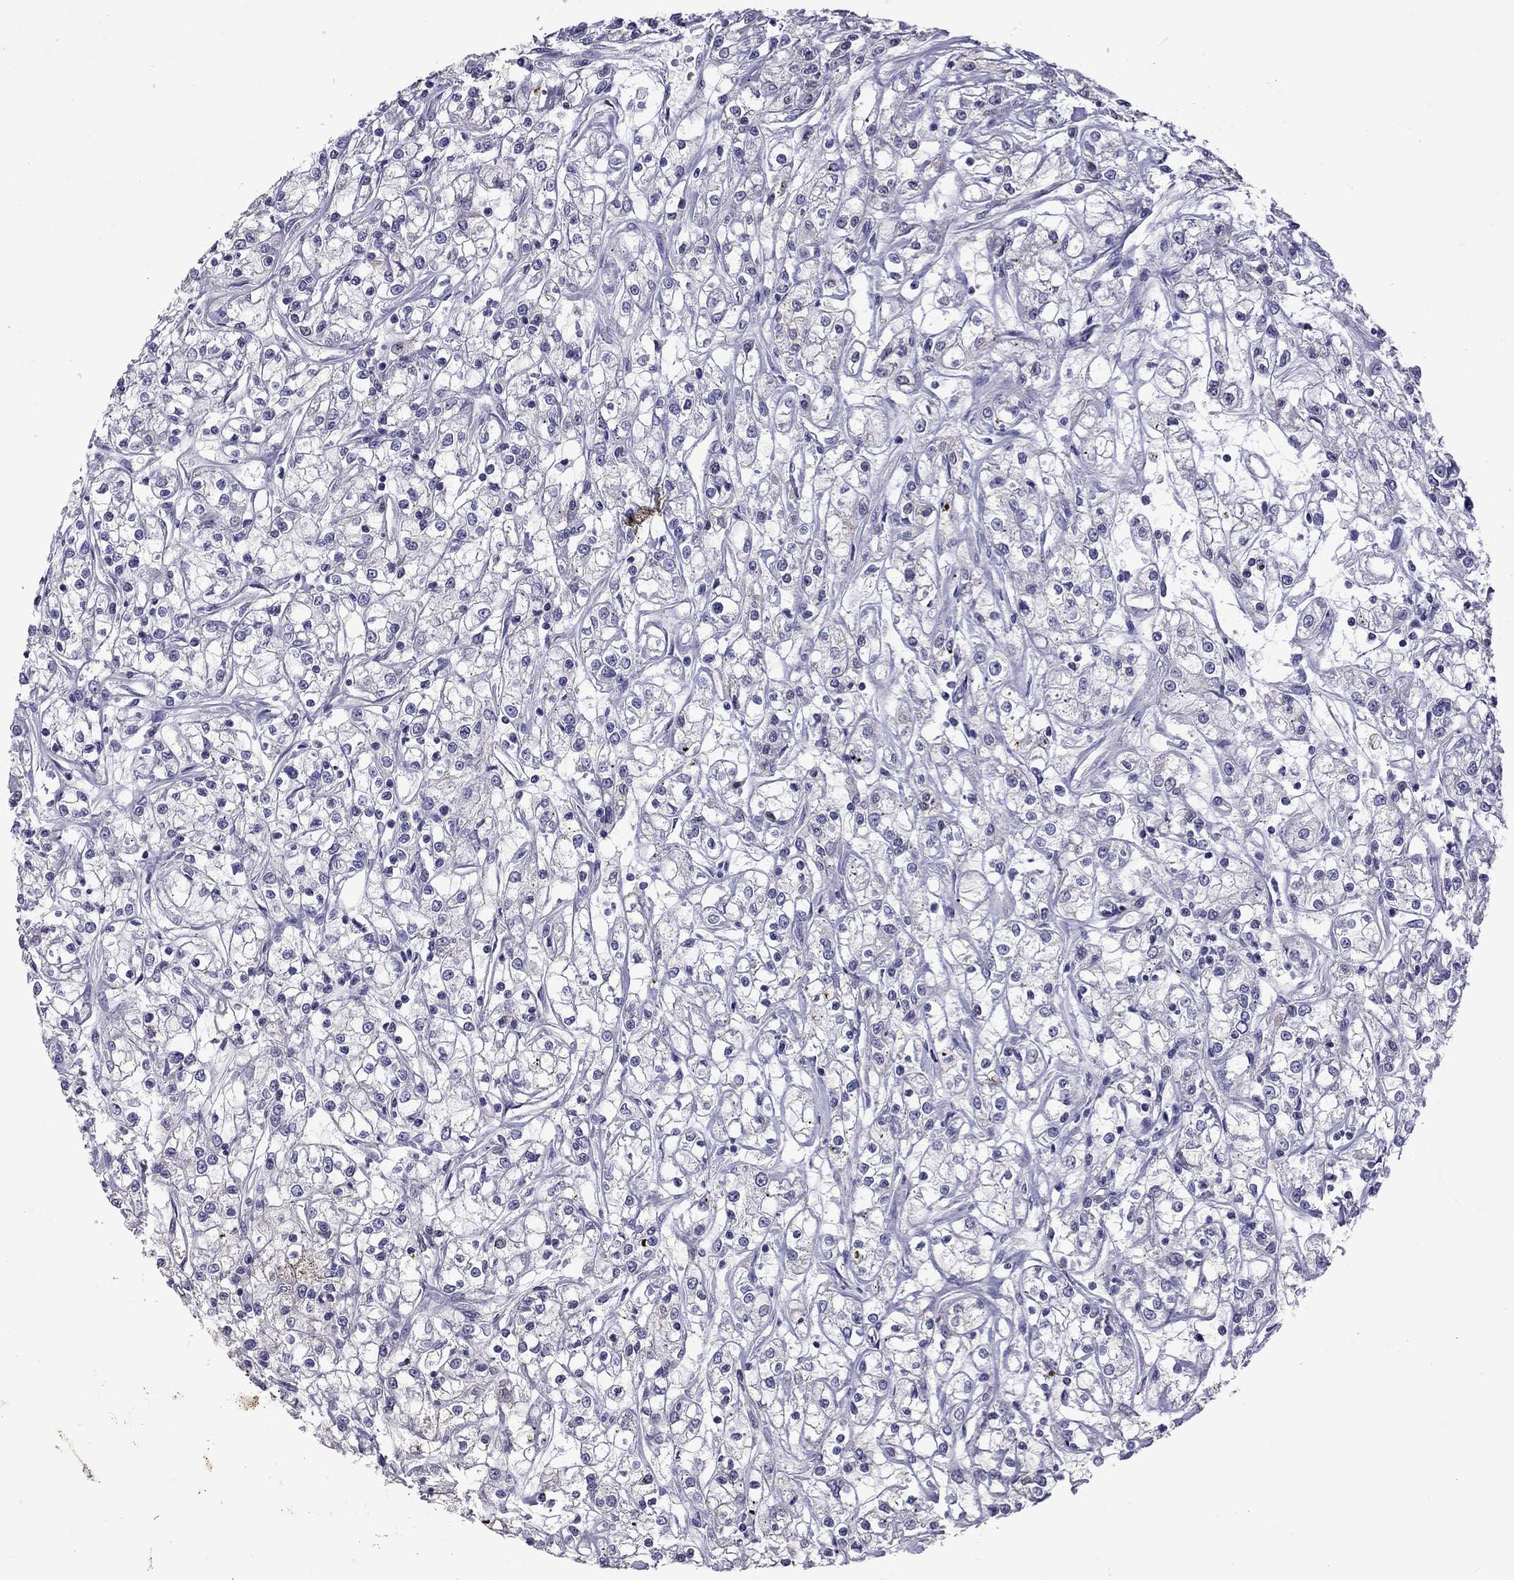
{"staining": {"intensity": "negative", "quantity": "none", "location": "none"}, "tissue": "renal cancer", "cell_type": "Tumor cells", "image_type": "cancer", "snomed": [{"axis": "morphology", "description": "Adenocarcinoma, NOS"}, {"axis": "topography", "description": "Kidney"}], "caption": "DAB (3,3'-diaminobenzidine) immunohistochemical staining of human adenocarcinoma (renal) shows no significant staining in tumor cells.", "gene": "FEZ1", "patient": {"sex": "female", "age": 59}}